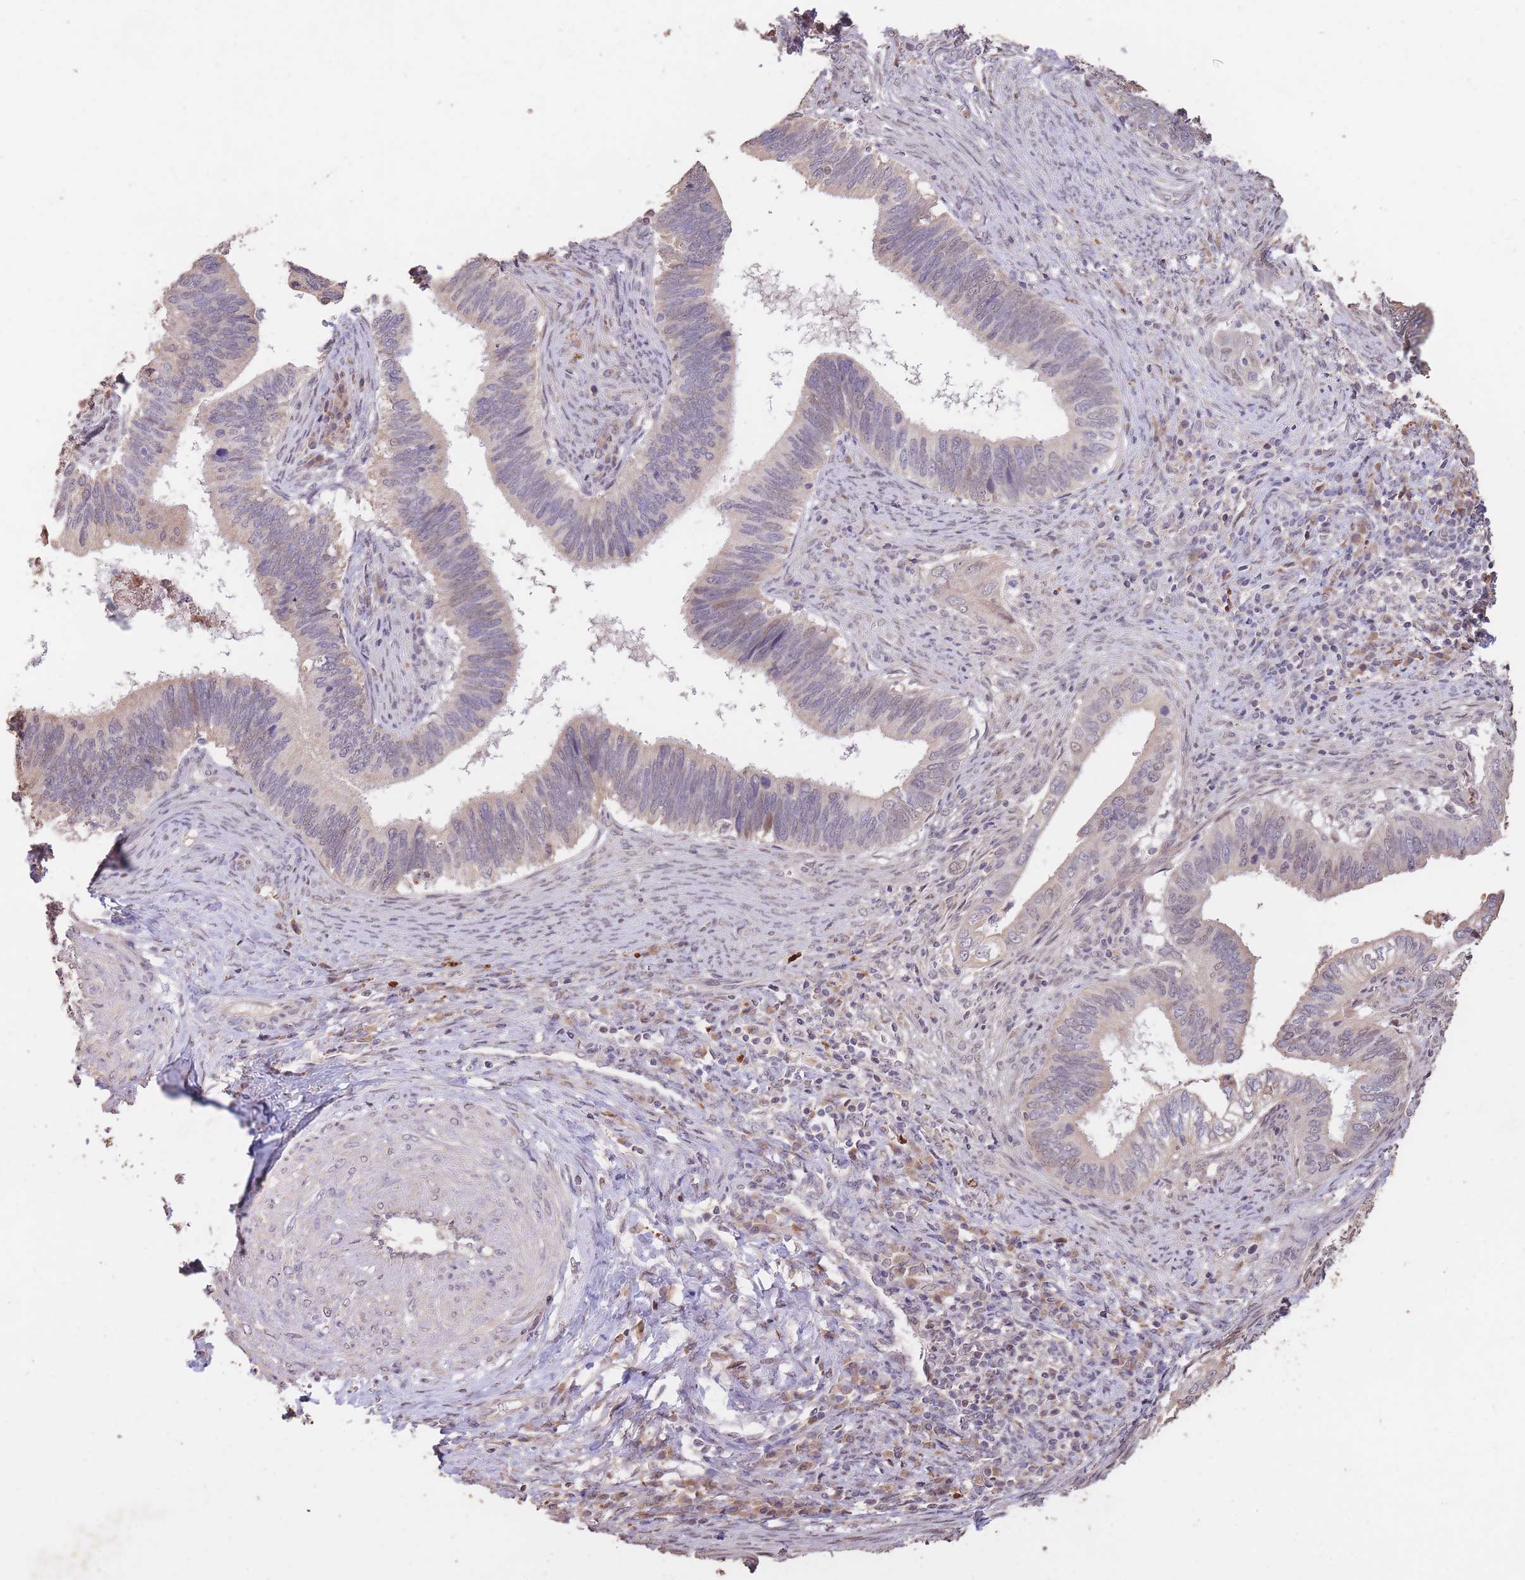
{"staining": {"intensity": "negative", "quantity": "none", "location": "none"}, "tissue": "cervical cancer", "cell_type": "Tumor cells", "image_type": "cancer", "snomed": [{"axis": "morphology", "description": "Adenocarcinoma, NOS"}, {"axis": "topography", "description": "Cervix"}], "caption": "The immunohistochemistry histopathology image has no significant expression in tumor cells of adenocarcinoma (cervical) tissue.", "gene": "RGS14", "patient": {"sex": "female", "age": 42}}